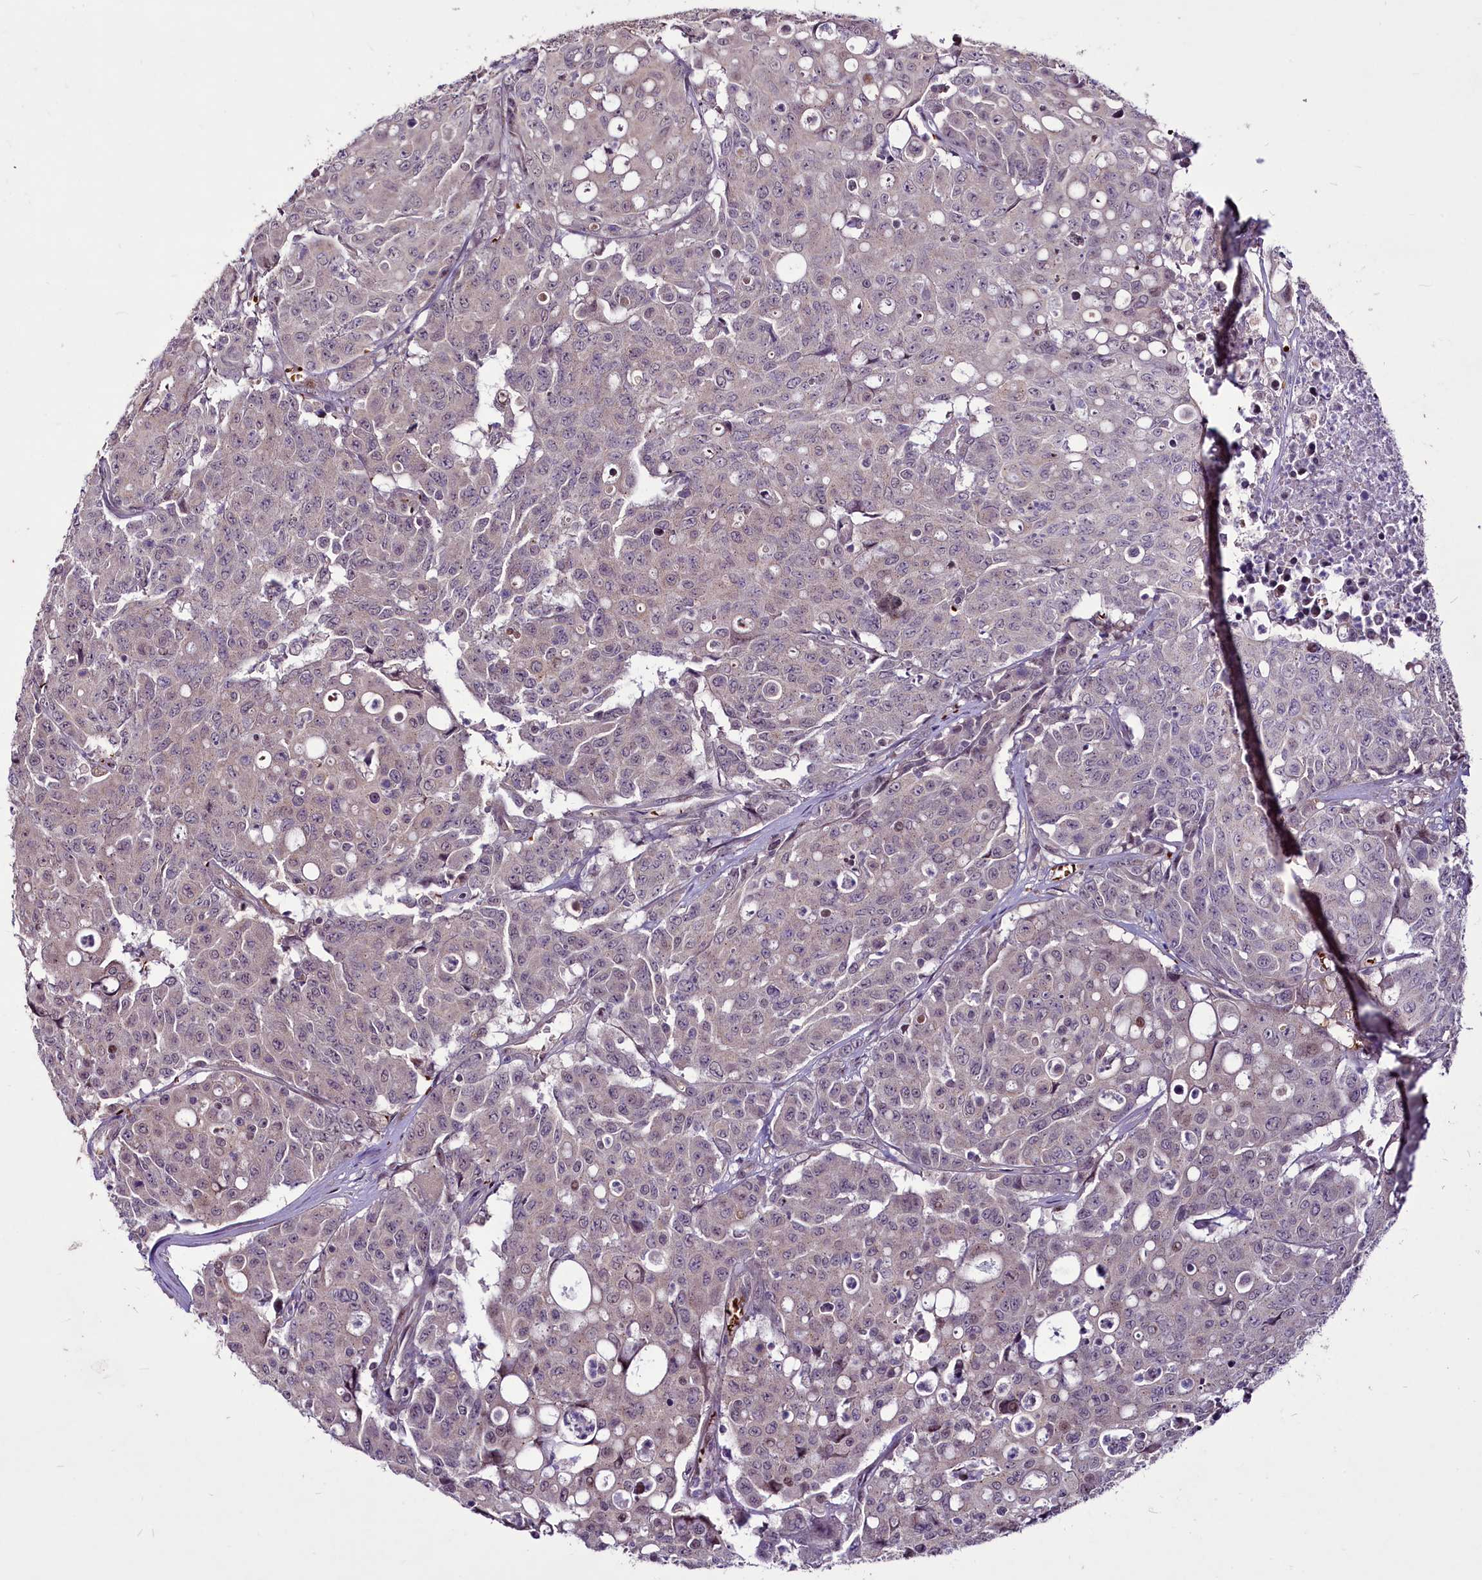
{"staining": {"intensity": "weak", "quantity": "<25%", "location": "nuclear"}, "tissue": "colorectal cancer", "cell_type": "Tumor cells", "image_type": "cancer", "snomed": [{"axis": "morphology", "description": "Adenocarcinoma, NOS"}, {"axis": "topography", "description": "Colon"}], "caption": "Tumor cells are negative for brown protein staining in colorectal cancer (adenocarcinoma). The staining was performed using DAB to visualize the protein expression in brown, while the nuclei were stained in blue with hematoxylin (Magnification: 20x).", "gene": "SUSD3", "patient": {"sex": "male", "age": 51}}